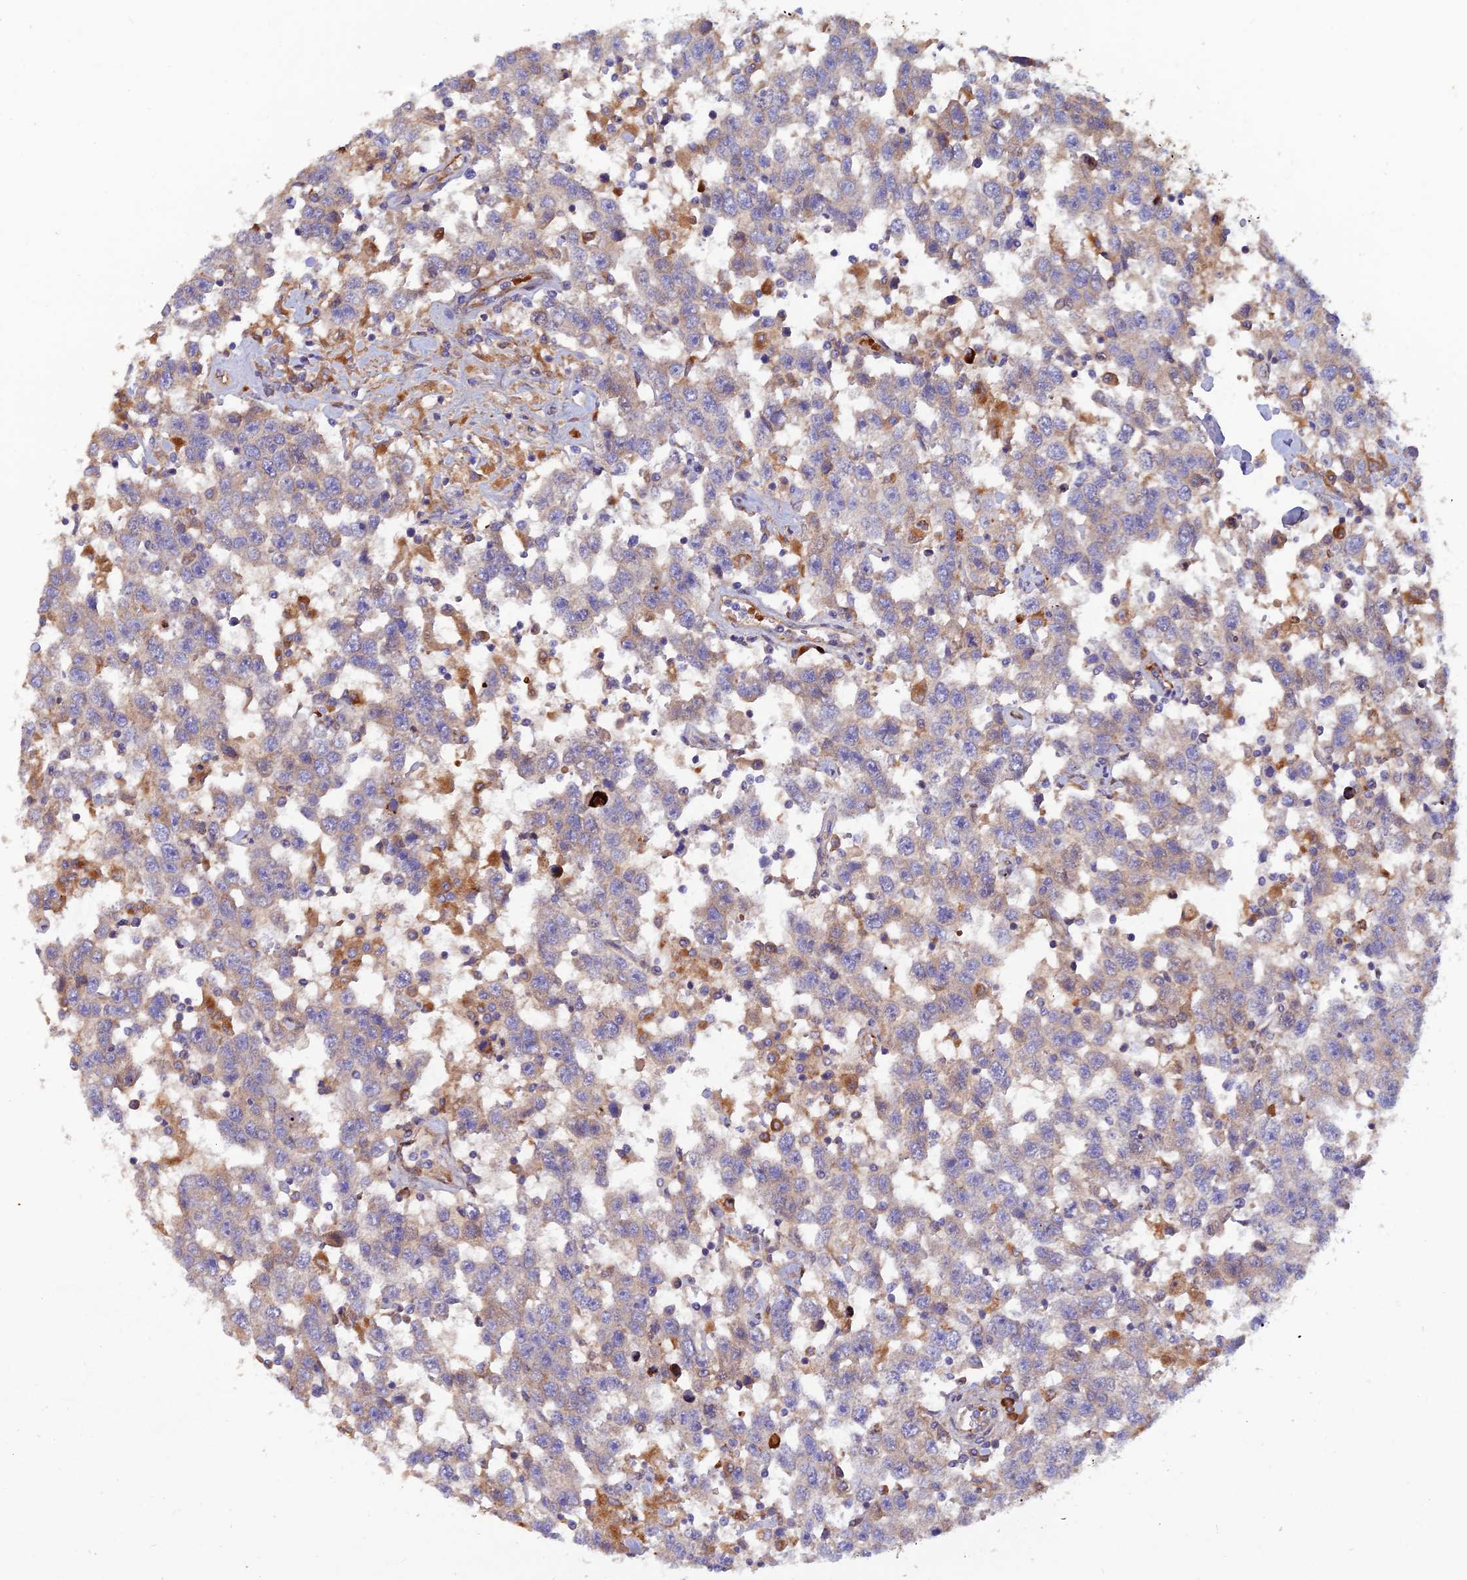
{"staining": {"intensity": "weak", "quantity": "<25%", "location": "cytoplasmic/membranous"}, "tissue": "testis cancer", "cell_type": "Tumor cells", "image_type": "cancer", "snomed": [{"axis": "morphology", "description": "Seminoma, NOS"}, {"axis": "topography", "description": "Testis"}], "caption": "IHC of human testis cancer (seminoma) reveals no staining in tumor cells.", "gene": "GMCL1", "patient": {"sex": "male", "age": 41}}